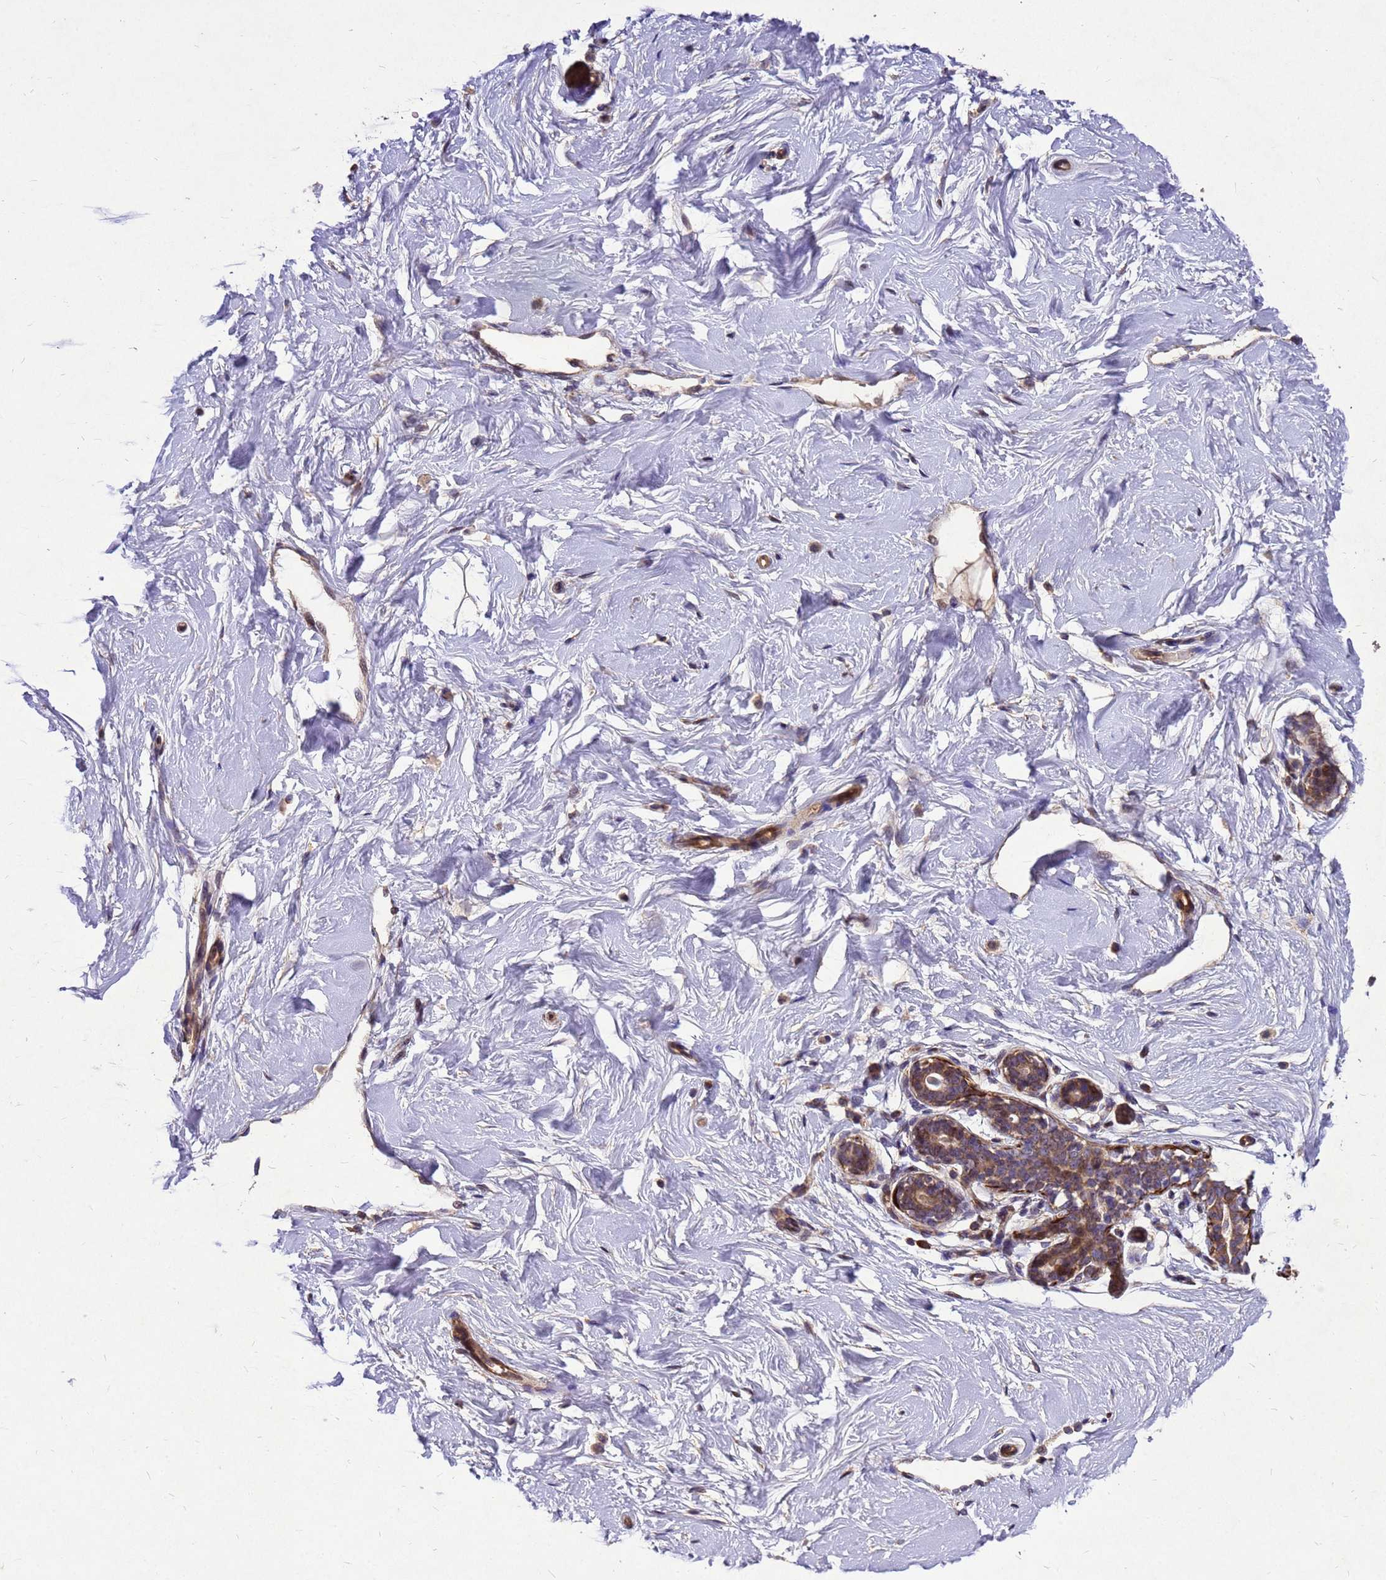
{"staining": {"intensity": "weak", "quantity": "25%-75%", "location": "cytoplasmic/membranous"}, "tissue": "breast", "cell_type": "Adipocytes", "image_type": "normal", "snomed": [{"axis": "morphology", "description": "Normal tissue, NOS"}, {"axis": "morphology", "description": "Adenoma, NOS"}, {"axis": "topography", "description": "Breast"}], "caption": "Immunohistochemistry staining of normal breast, which demonstrates low levels of weak cytoplasmic/membranous expression in about 25%-75% of adipocytes indicating weak cytoplasmic/membranous protein staining. The staining was performed using DAB (brown) for protein detection and nuclei were counterstained in hematoxylin (blue).", "gene": "RSPRY1", "patient": {"sex": "female", "age": 23}}